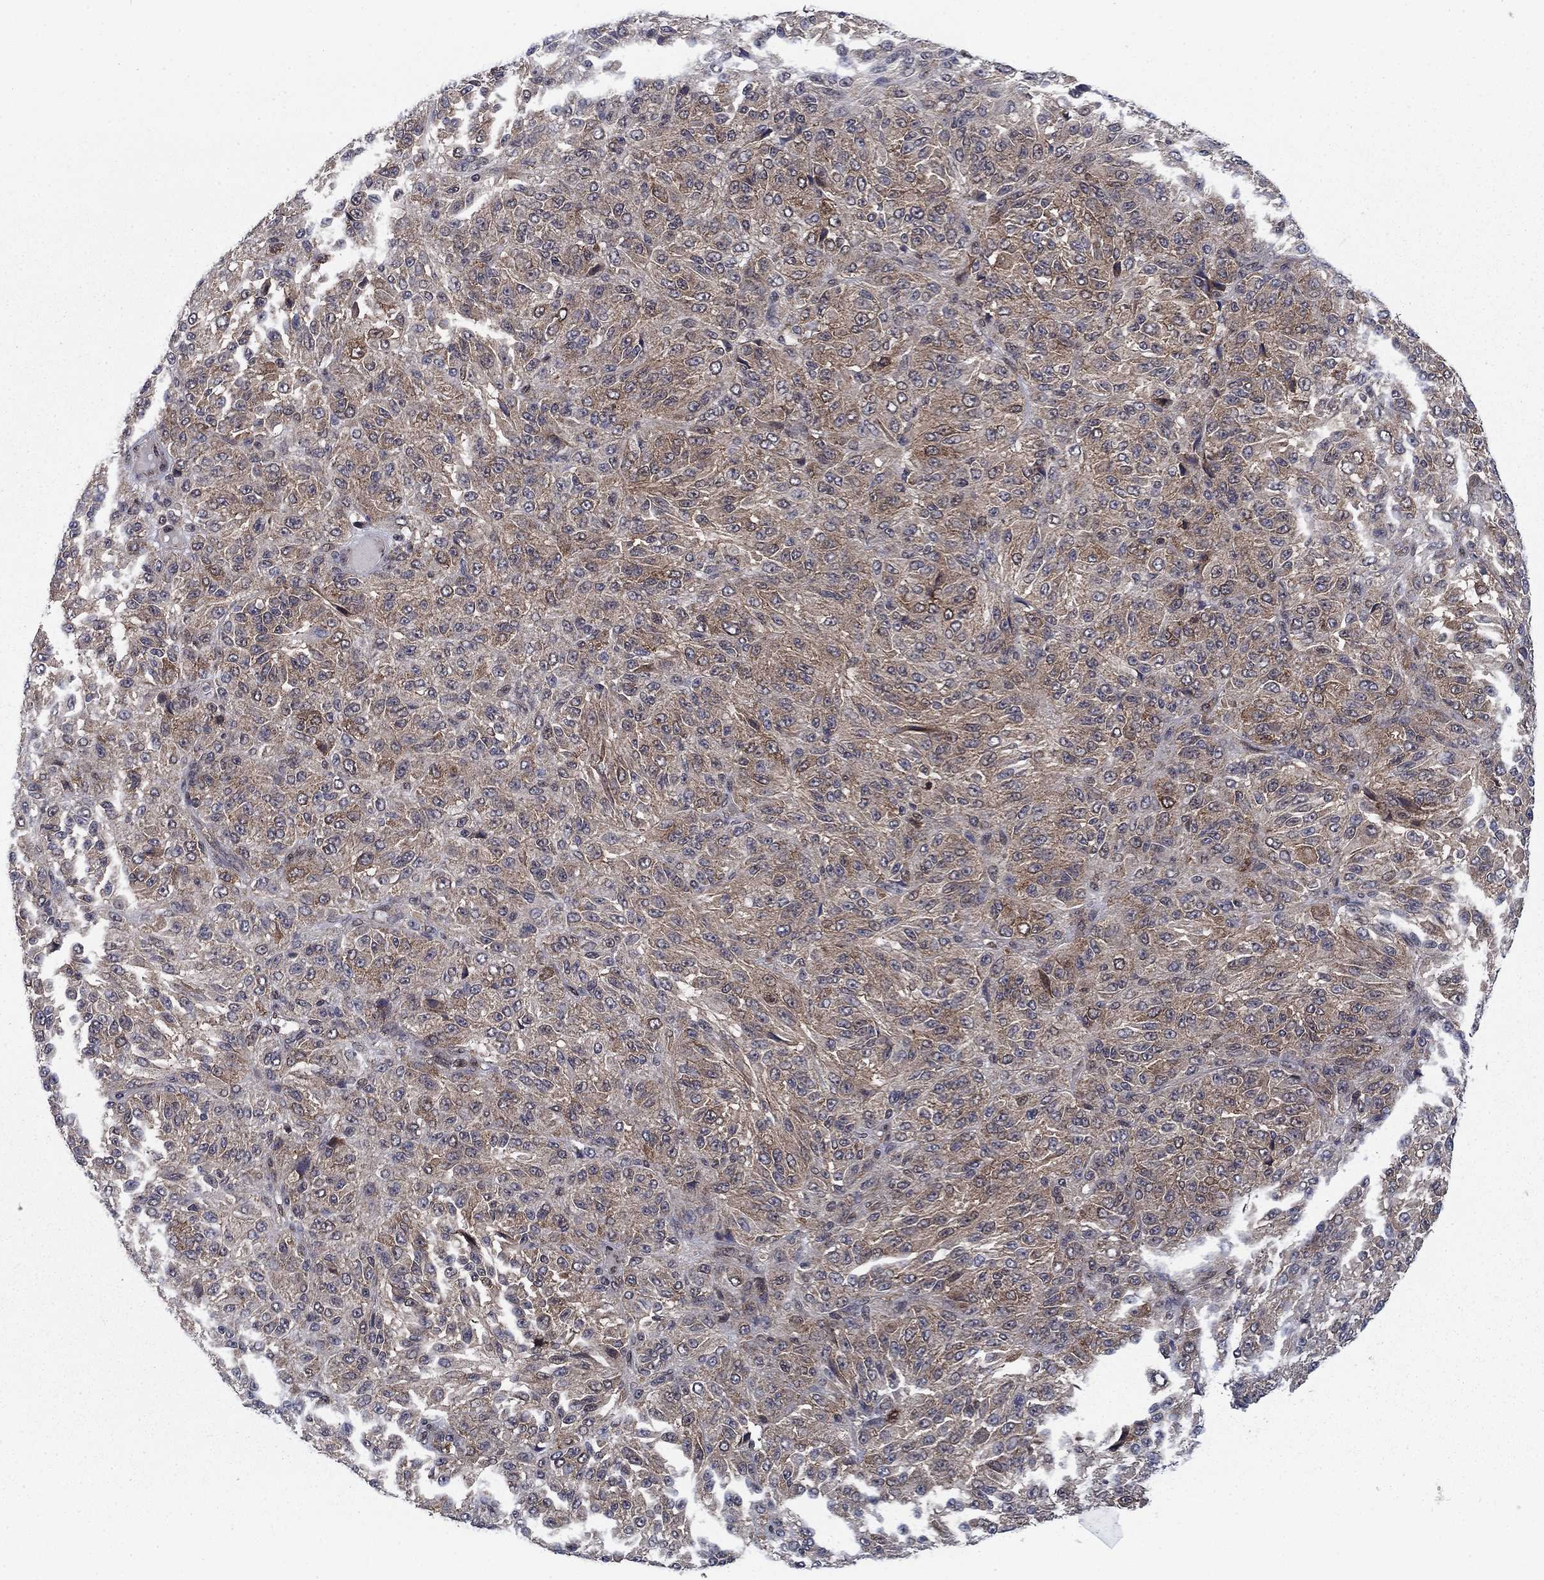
{"staining": {"intensity": "moderate", "quantity": "25%-75%", "location": "cytoplasmic/membranous"}, "tissue": "melanoma", "cell_type": "Tumor cells", "image_type": "cancer", "snomed": [{"axis": "morphology", "description": "Malignant melanoma, Metastatic site"}, {"axis": "topography", "description": "Brain"}], "caption": "Malignant melanoma (metastatic site) stained with immunohistochemistry exhibits moderate cytoplasmic/membranous expression in approximately 25%-75% of tumor cells.", "gene": "DNAJA1", "patient": {"sex": "female", "age": 56}}